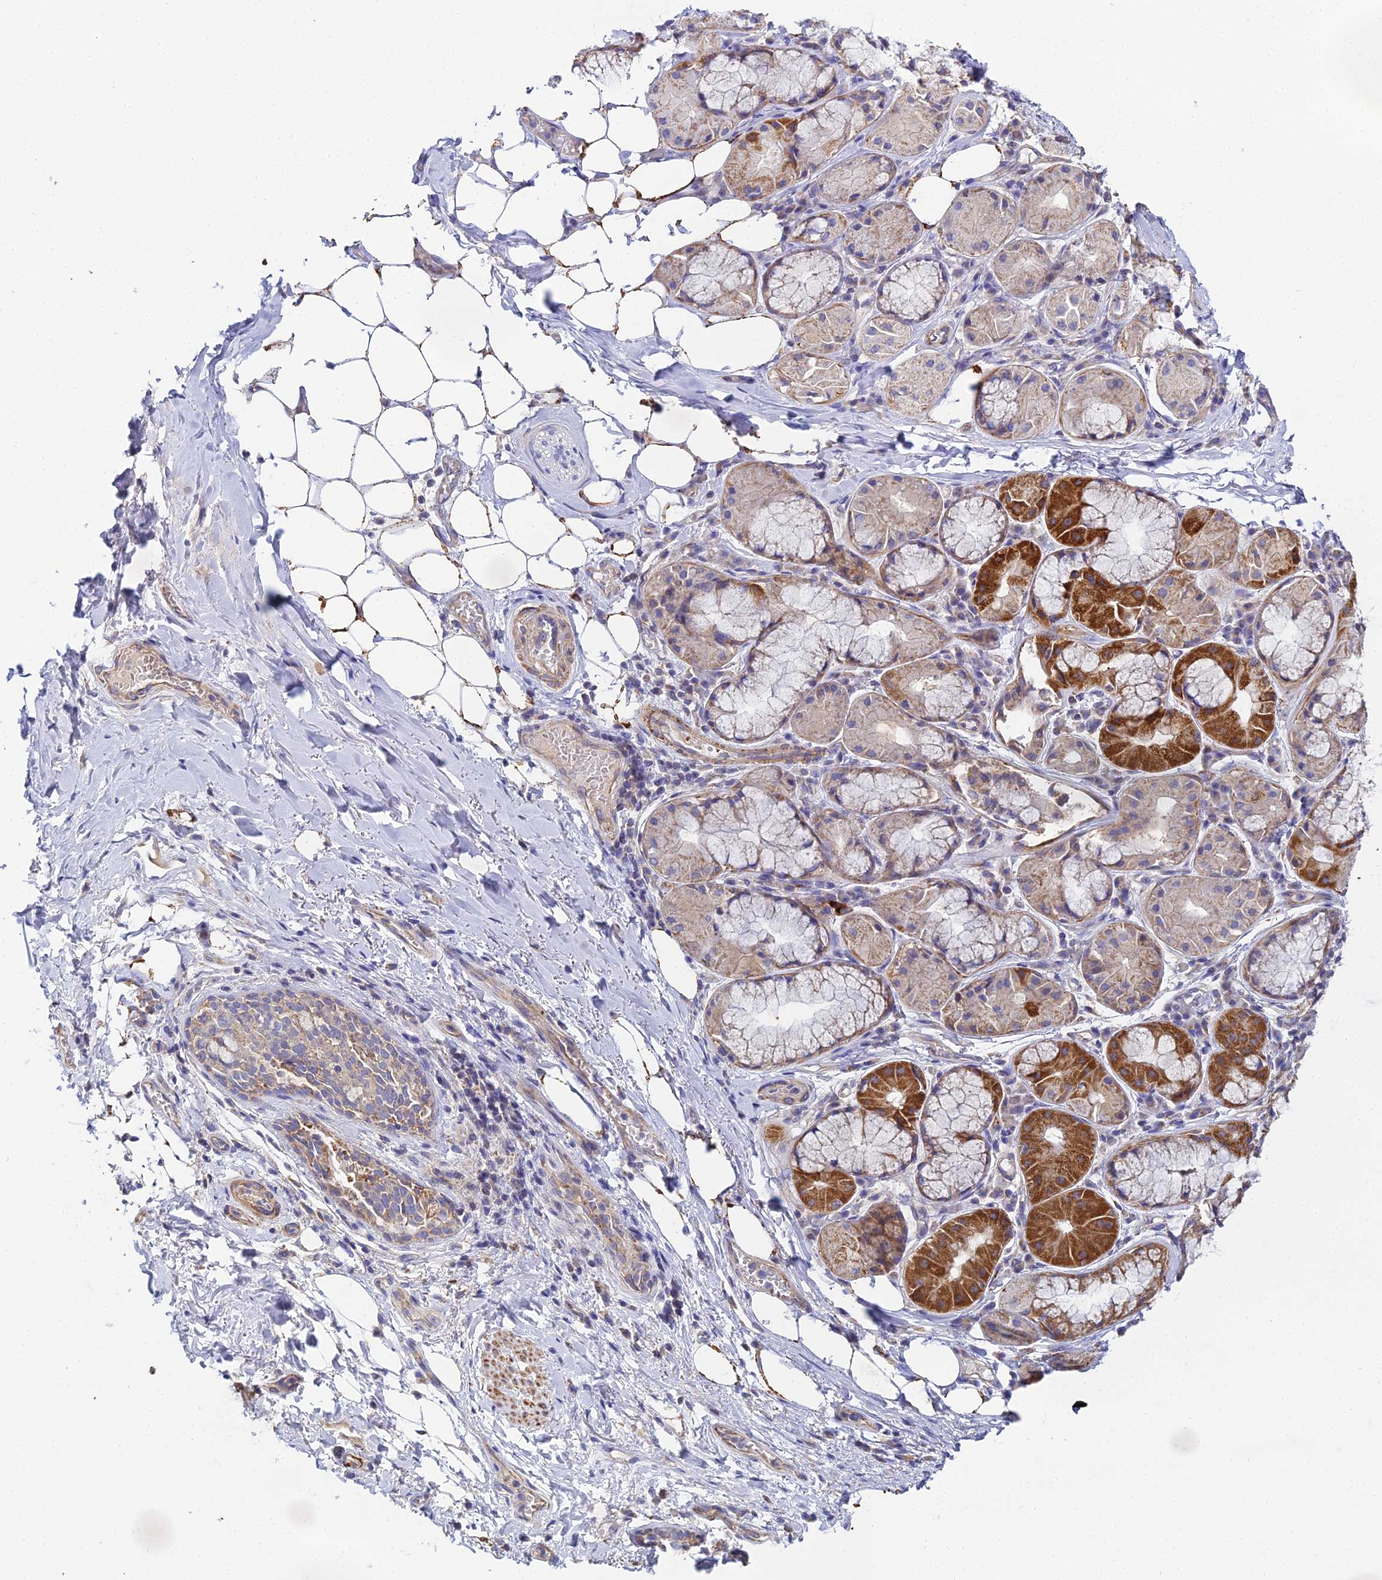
{"staining": {"intensity": "moderate", "quantity": "<25%", "location": "cytoplasmic/membranous"}, "tissue": "adipose tissue", "cell_type": "Adipocytes", "image_type": "normal", "snomed": [{"axis": "morphology", "description": "Normal tissue, NOS"}, {"axis": "topography", "description": "Lymph node"}, {"axis": "topography", "description": "Cartilage tissue"}, {"axis": "topography", "description": "Bronchus"}], "caption": "This image exhibits IHC staining of benign adipose tissue, with low moderate cytoplasmic/membranous expression in approximately <25% of adipocytes.", "gene": "ACOT1", "patient": {"sex": "male", "age": 63}}